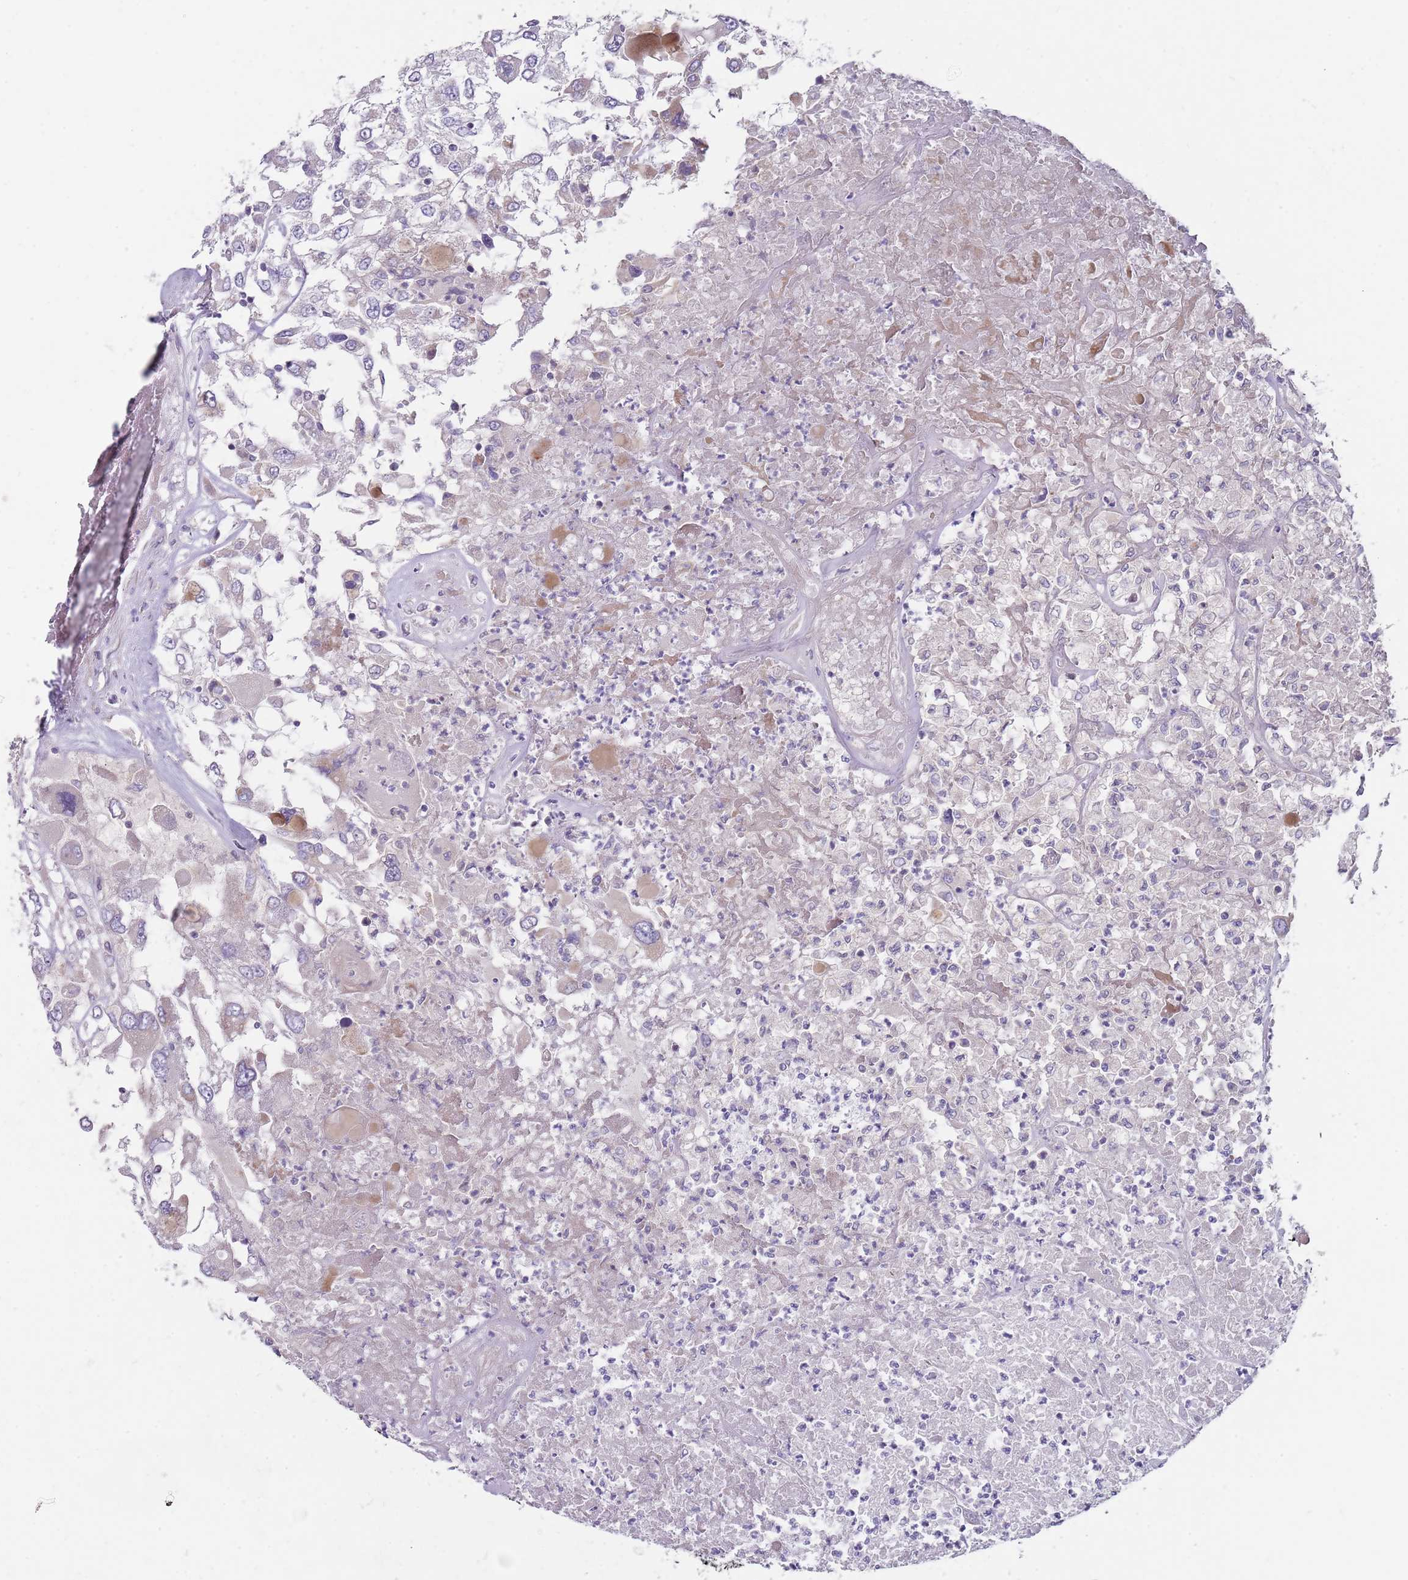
{"staining": {"intensity": "negative", "quantity": "none", "location": "none"}, "tissue": "renal cancer", "cell_type": "Tumor cells", "image_type": "cancer", "snomed": [{"axis": "morphology", "description": "Adenocarcinoma, NOS"}, {"axis": "topography", "description": "Kidney"}], "caption": "A photomicrograph of human renal cancer (adenocarcinoma) is negative for staining in tumor cells. (DAB IHC with hematoxylin counter stain).", "gene": "PRAC1", "patient": {"sex": "female", "age": 52}}